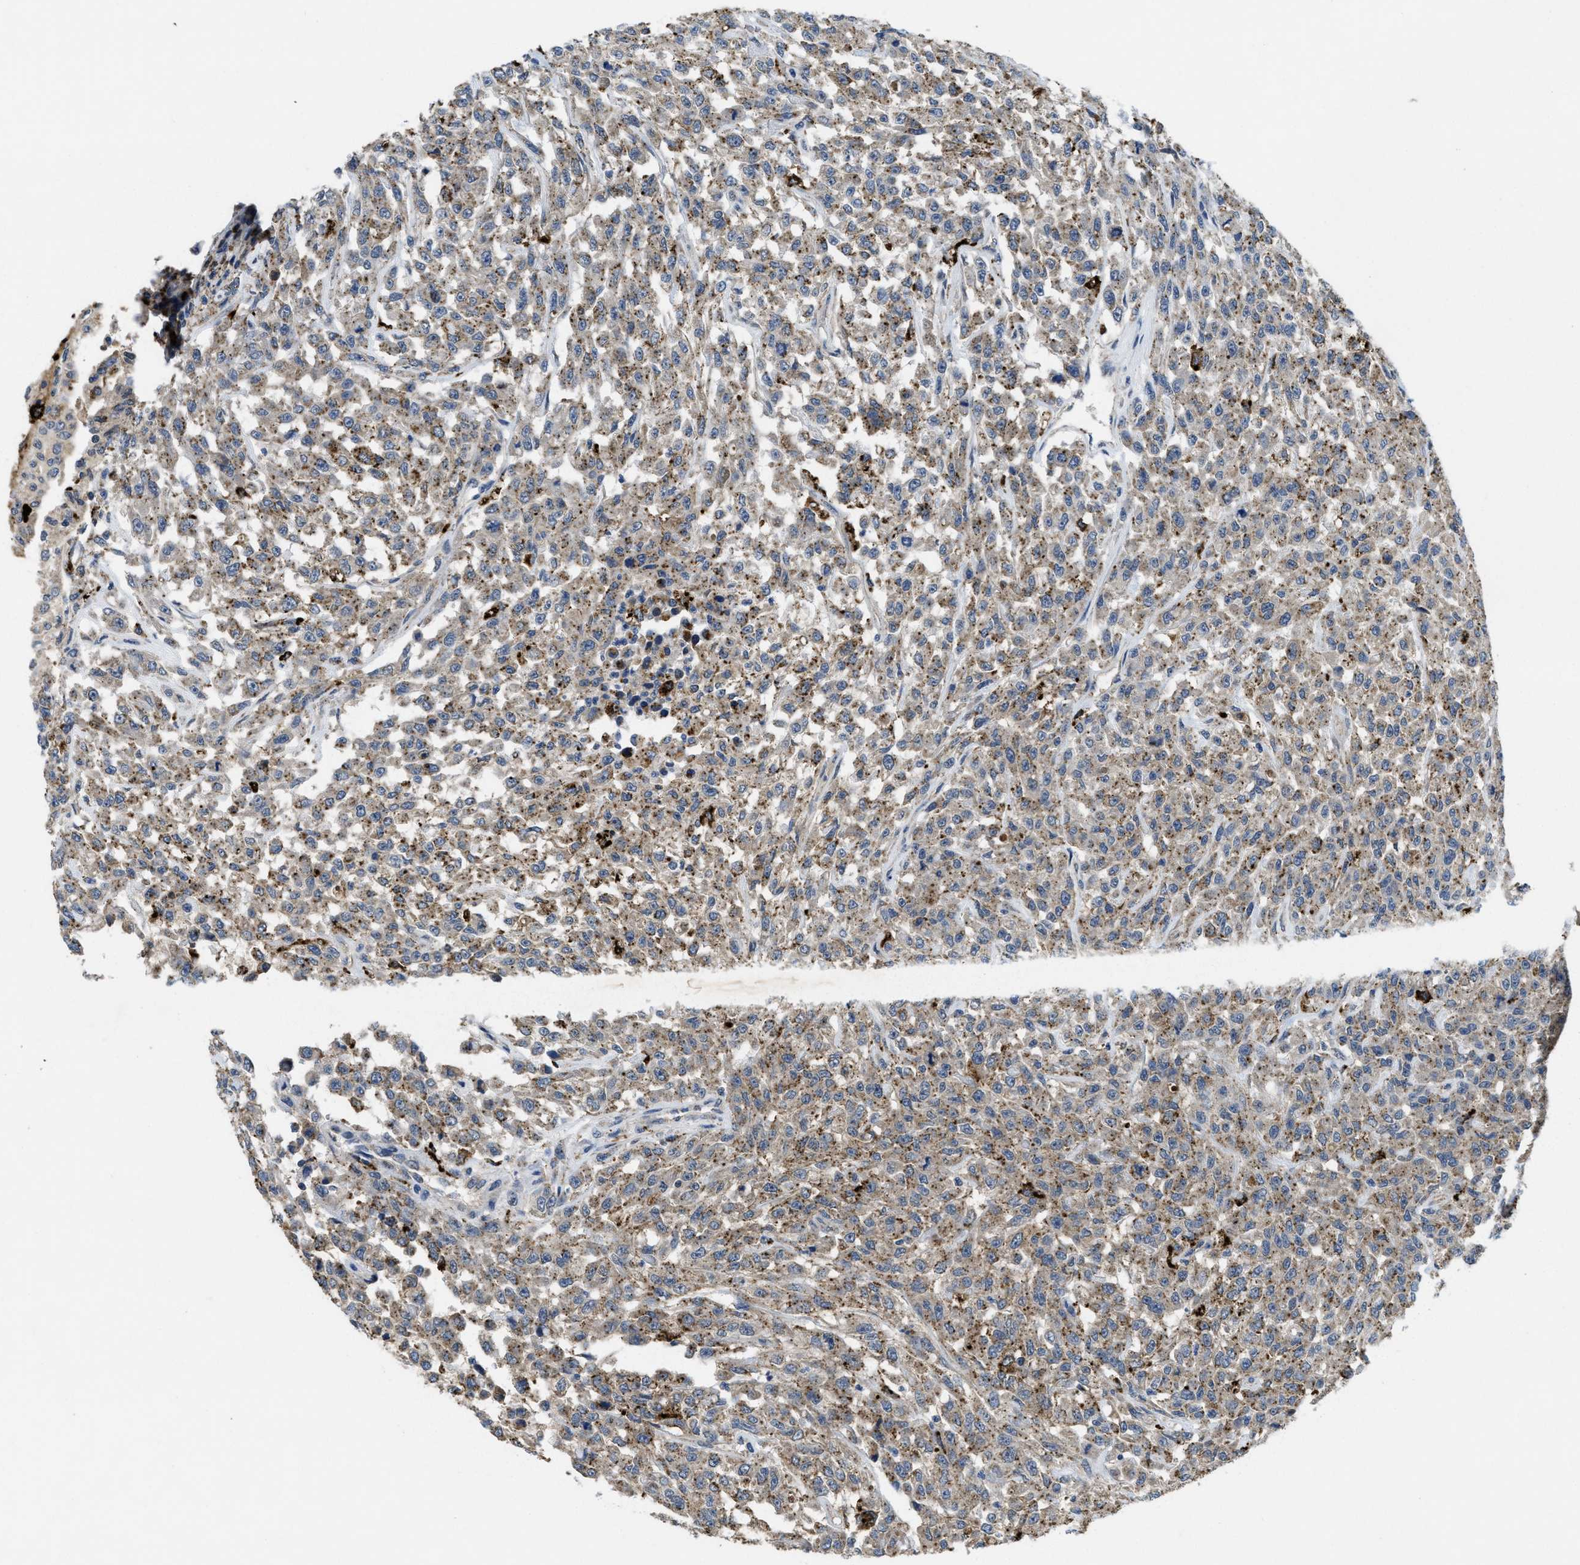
{"staining": {"intensity": "weak", "quantity": ">75%", "location": "cytoplasmic/membranous"}, "tissue": "urothelial cancer", "cell_type": "Tumor cells", "image_type": "cancer", "snomed": [{"axis": "morphology", "description": "Urothelial carcinoma, High grade"}, {"axis": "topography", "description": "Urinary bladder"}], "caption": "Approximately >75% of tumor cells in human high-grade urothelial carcinoma demonstrate weak cytoplasmic/membranous protein staining as visualized by brown immunohistochemical staining.", "gene": "BMPR2", "patient": {"sex": "male", "age": 46}}